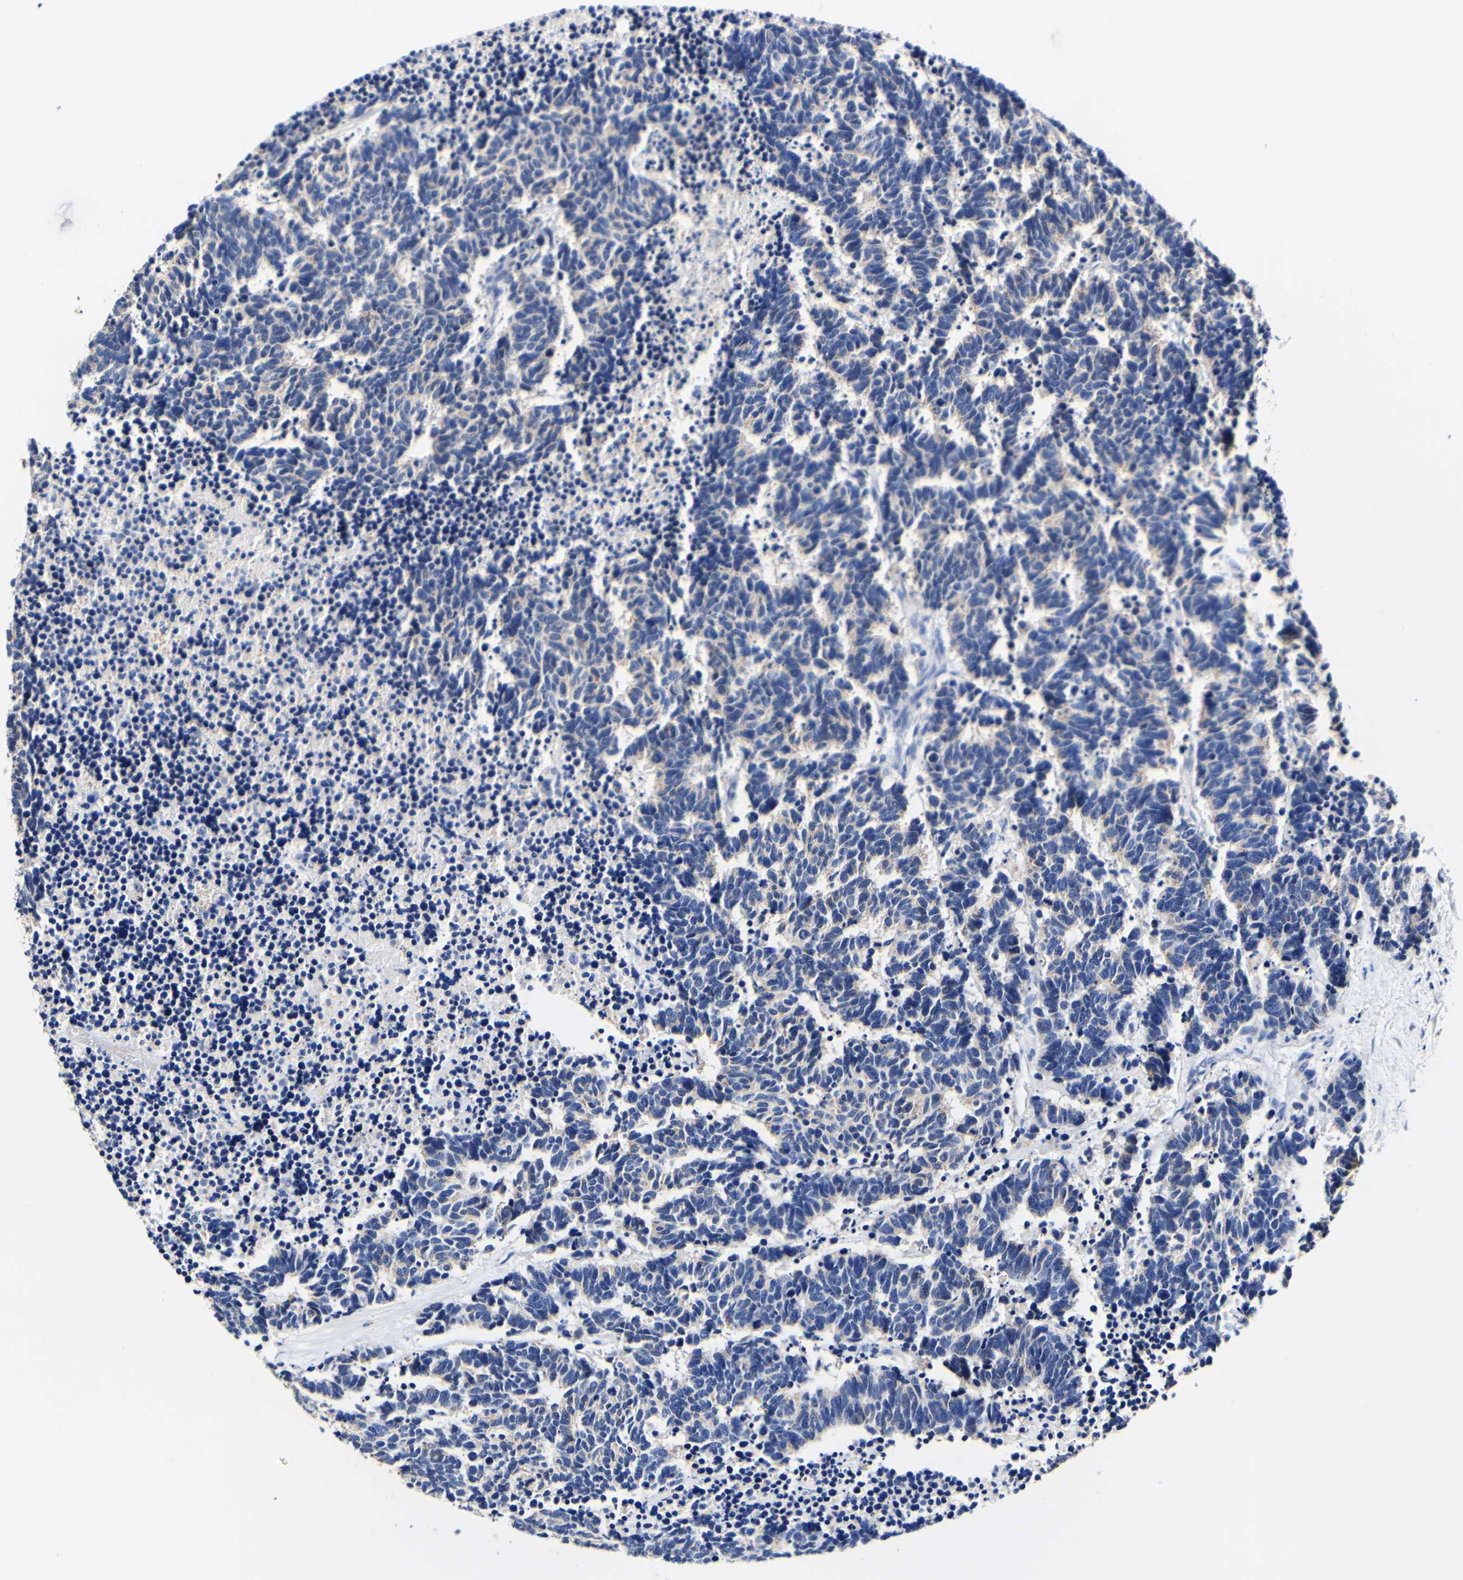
{"staining": {"intensity": "negative", "quantity": "none", "location": "none"}, "tissue": "carcinoid", "cell_type": "Tumor cells", "image_type": "cancer", "snomed": [{"axis": "morphology", "description": "Carcinoma, NOS"}, {"axis": "morphology", "description": "Carcinoid, malignant, NOS"}, {"axis": "topography", "description": "Urinary bladder"}], "caption": "IHC micrograph of neoplastic tissue: carcinoid stained with DAB (3,3'-diaminobenzidine) displays no significant protein positivity in tumor cells.", "gene": "CAMK4", "patient": {"sex": "male", "age": 57}}